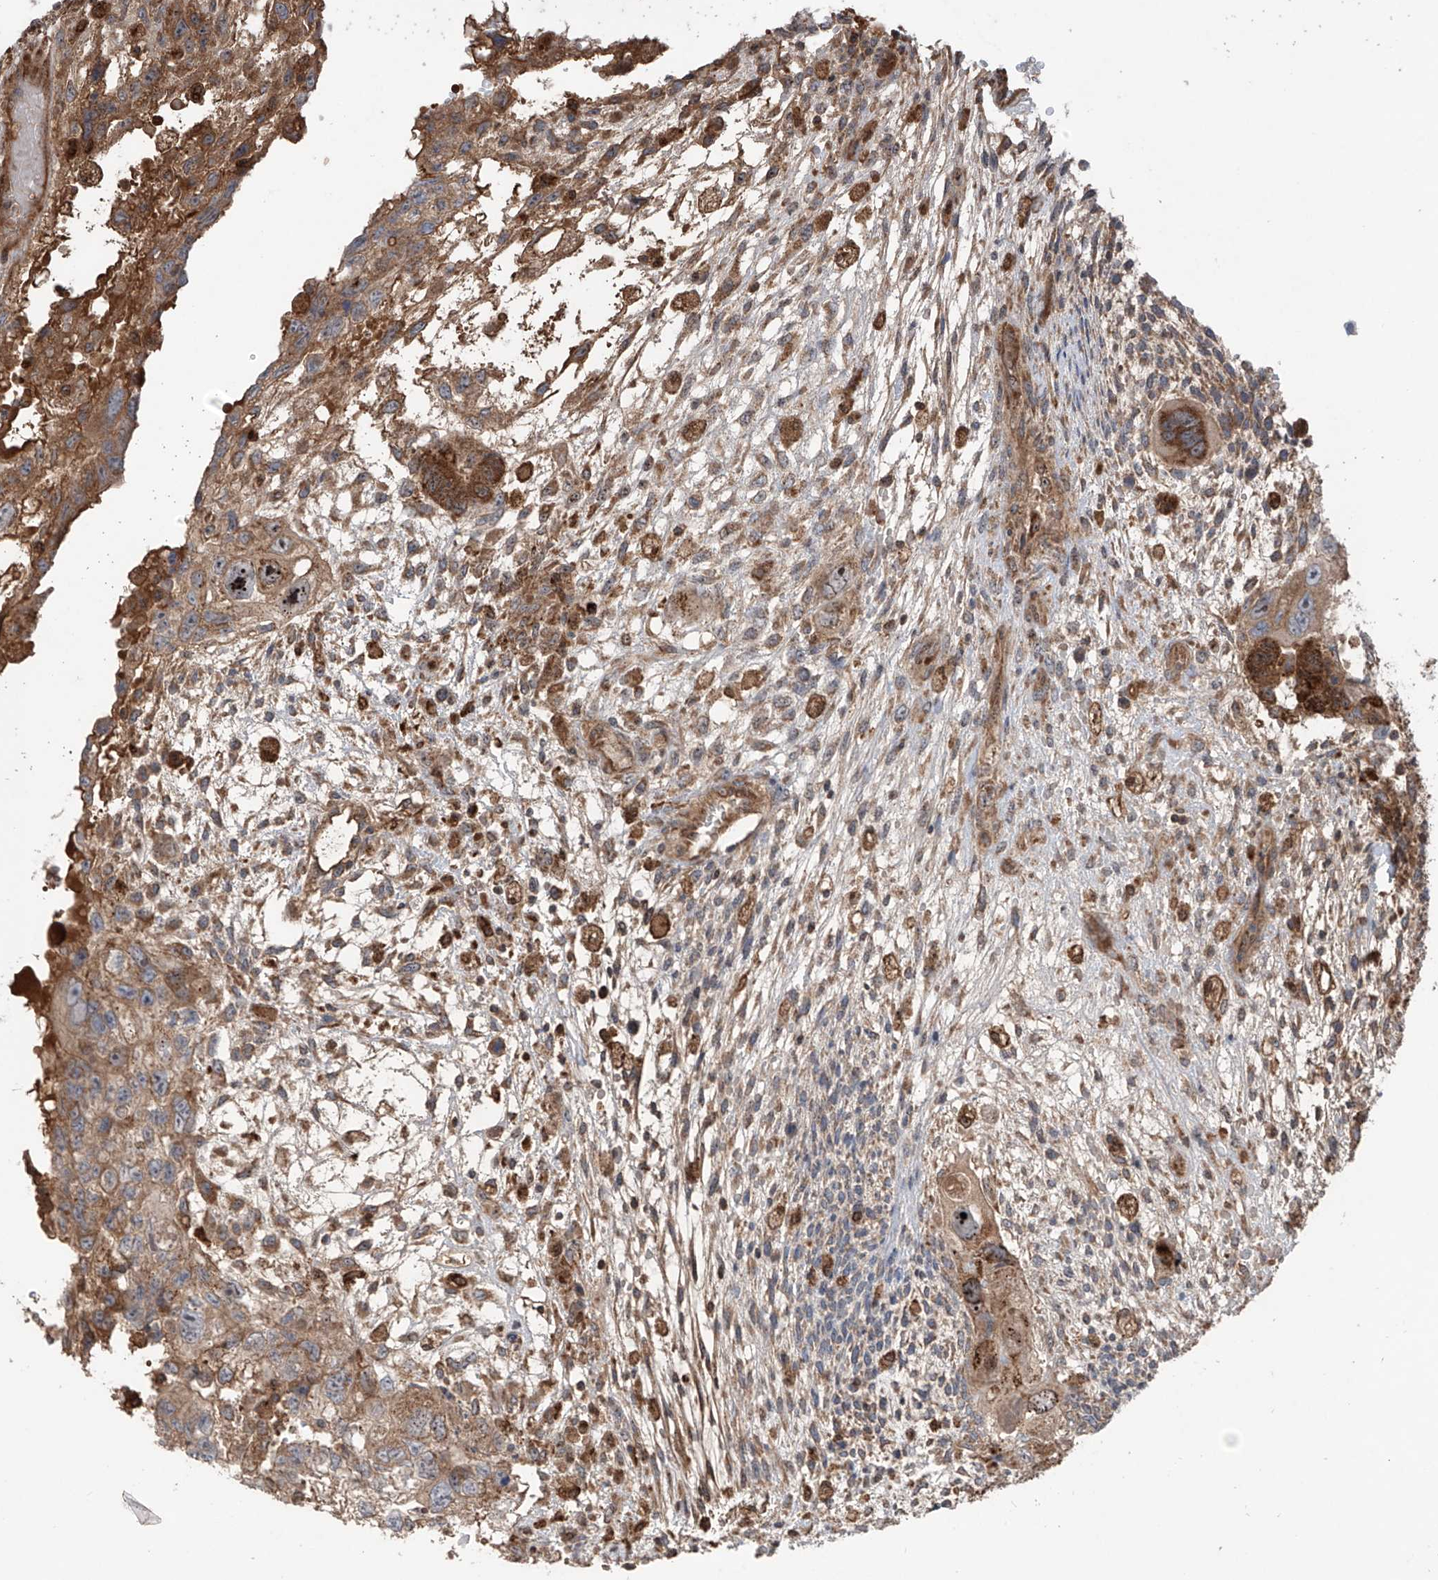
{"staining": {"intensity": "moderate", "quantity": ">75%", "location": "cytoplasmic/membranous"}, "tissue": "testis cancer", "cell_type": "Tumor cells", "image_type": "cancer", "snomed": [{"axis": "morphology", "description": "Carcinoma, Embryonal, NOS"}, {"axis": "topography", "description": "Testis"}], "caption": "Immunohistochemical staining of human testis cancer (embryonal carcinoma) shows moderate cytoplasmic/membranous protein staining in about >75% of tumor cells.", "gene": "SAMD3", "patient": {"sex": "male", "age": 36}}